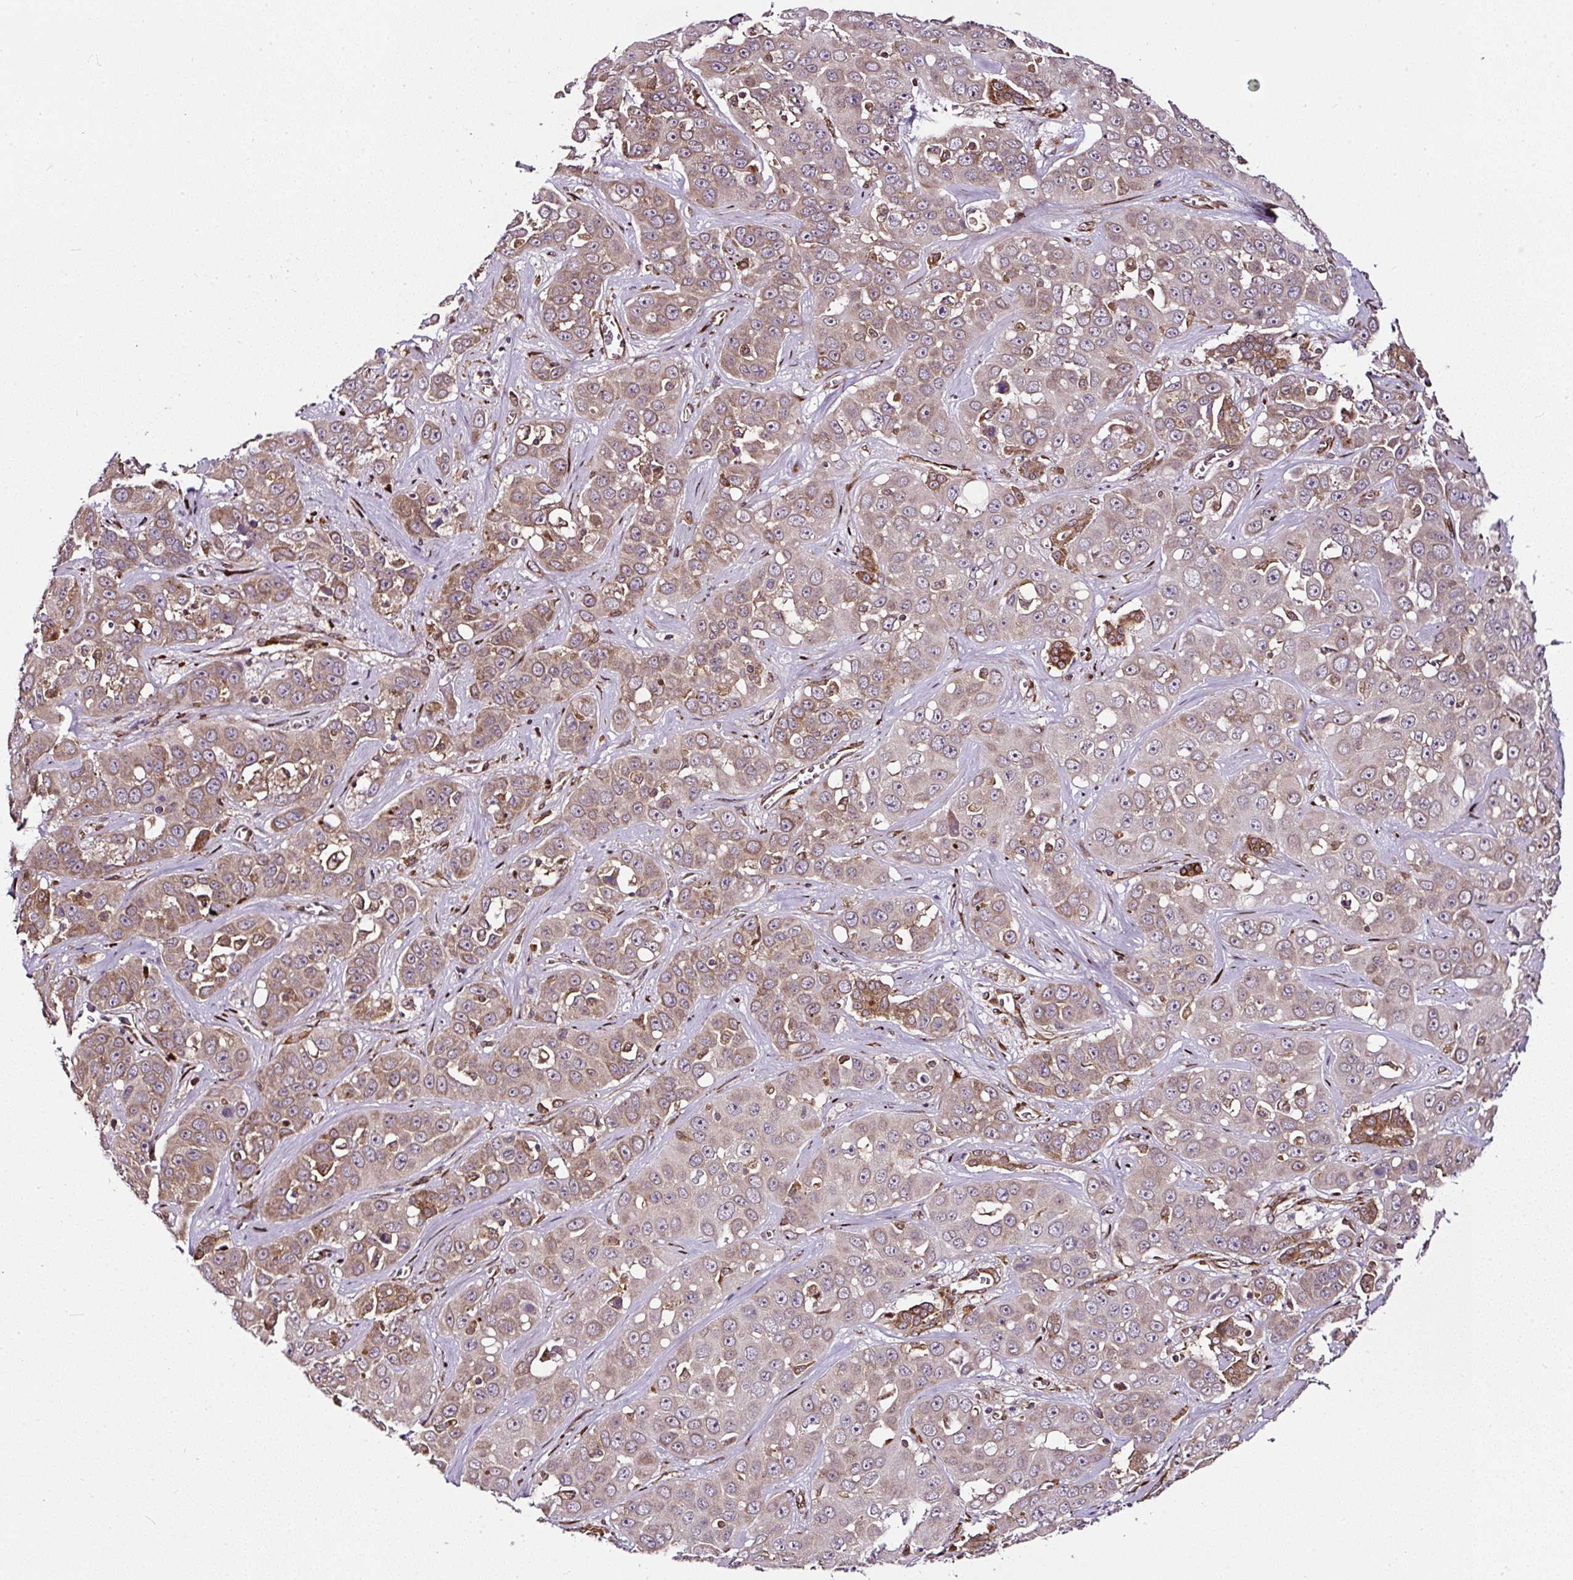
{"staining": {"intensity": "moderate", "quantity": "25%-75%", "location": "cytoplasmic/membranous"}, "tissue": "liver cancer", "cell_type": "Tumor cells", "image_type": "cancer", "snomed": [{"axis": "morphology", "description": "Cholangiocarcinoma"}, {"axis": "topography", "description": "Liver"}], "caption": "Protein expression analysis of human liver cholangiocarcinoma reveals moderate cytoplasmic/membranous positivity in about 25%-75% of tumor cells. (Brightfield microscopy of DAB IHC at high magnification).", "gene": "KDM4E", "patient": {"sex": "female", "age": 52}}